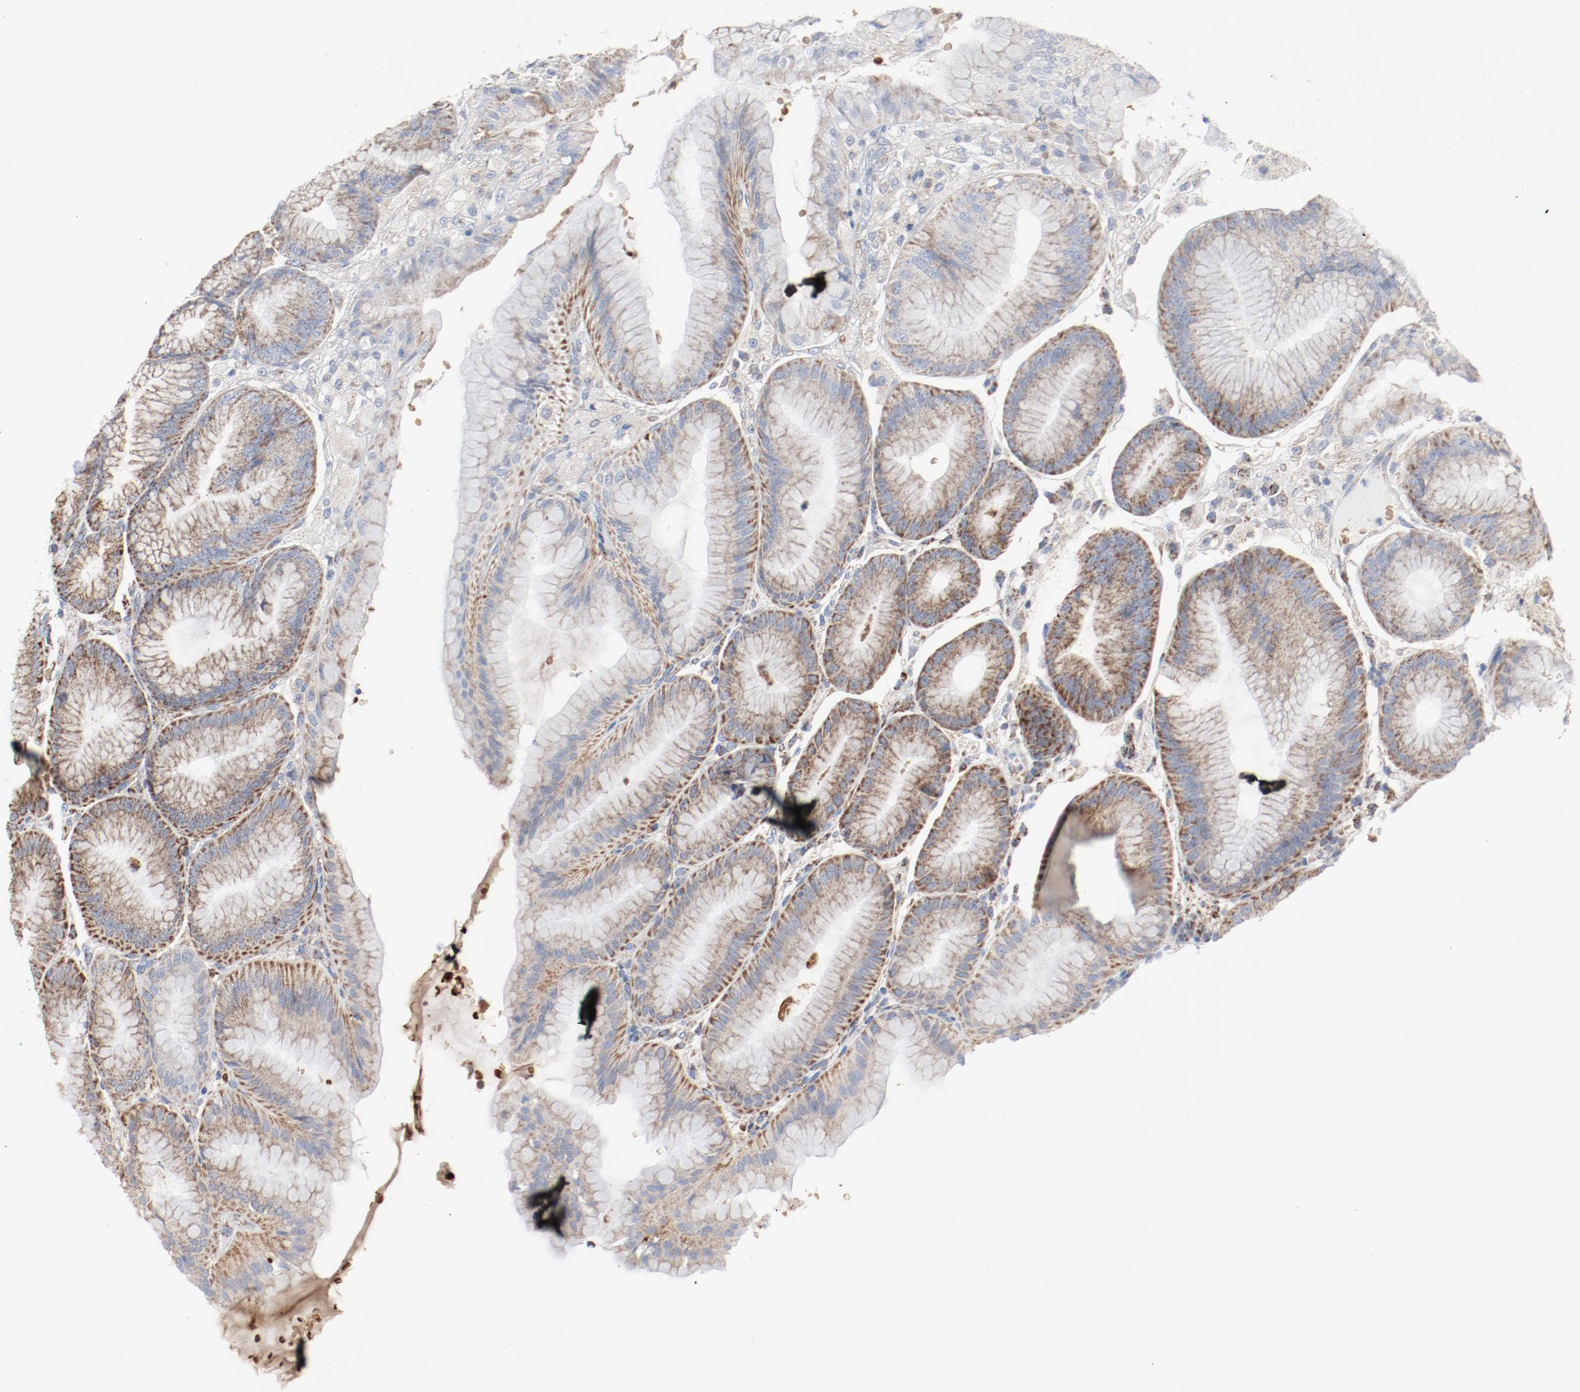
{"staining": {"intensity": "moderate", "quantity": ">75%", "location": "cytoplasmic/membranous"}, "tissue": "stomach", "cell_type": "Glandular cells", "image_type": "normal", "snomed": [{"axis": "morphology", "description": "Normal tissue, NOS"}, {"axis": "topography", "description": "Stomach, lower"}], "caption": "An image of human stomach stained for a protein demonstrates moderate cytoplasmic/membranous brown staining in glandular cells. The staining was performed using DAB (3,3'-diaminobenzidine) to visualize the protein expression in brown, while the nuclei were stained in blue with hematoxylin (Magnification: 20x).", "gene": "NDUFB8", "patient": {"sex": "male", "age": 71}}